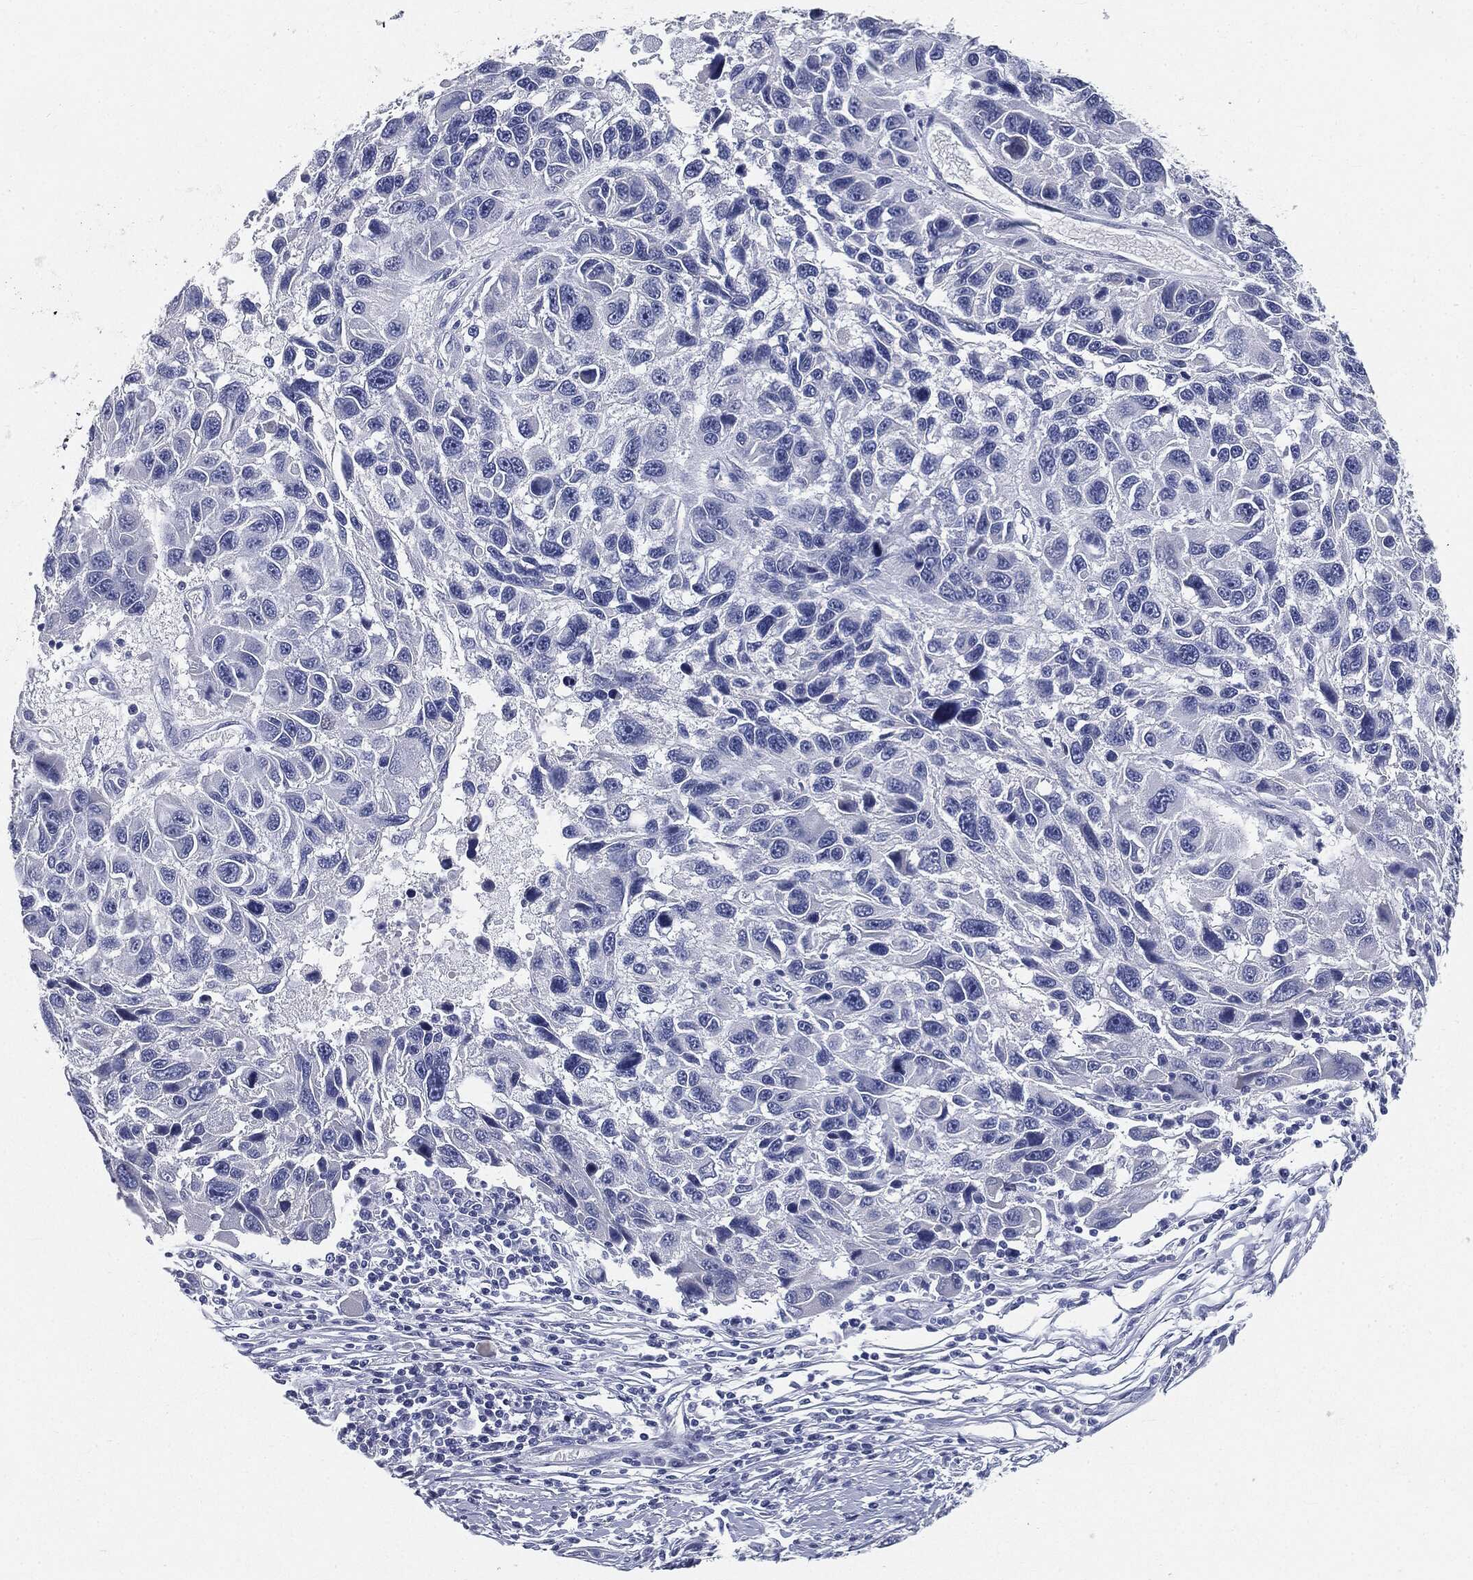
{"staining": {"intensity": "negative", "quantity": "none", "location": "none"}, "tissue": "melanoma", "cell_type": "Tumor cells", "image_type": "cancer", "snomed": [{"axis": "morphology", "description": "Malignant melanoma, NOS"}, {"axis": "topography", "description": "Skin"}], "caption": "This micrograph is of melanoma stained with IHC to label a protein in brown with the nuclei are counter-stained blue. There is no positivity in tumor cells.", "gene": "CUZD1", "patient": {"sex": "male", "age": 53}}